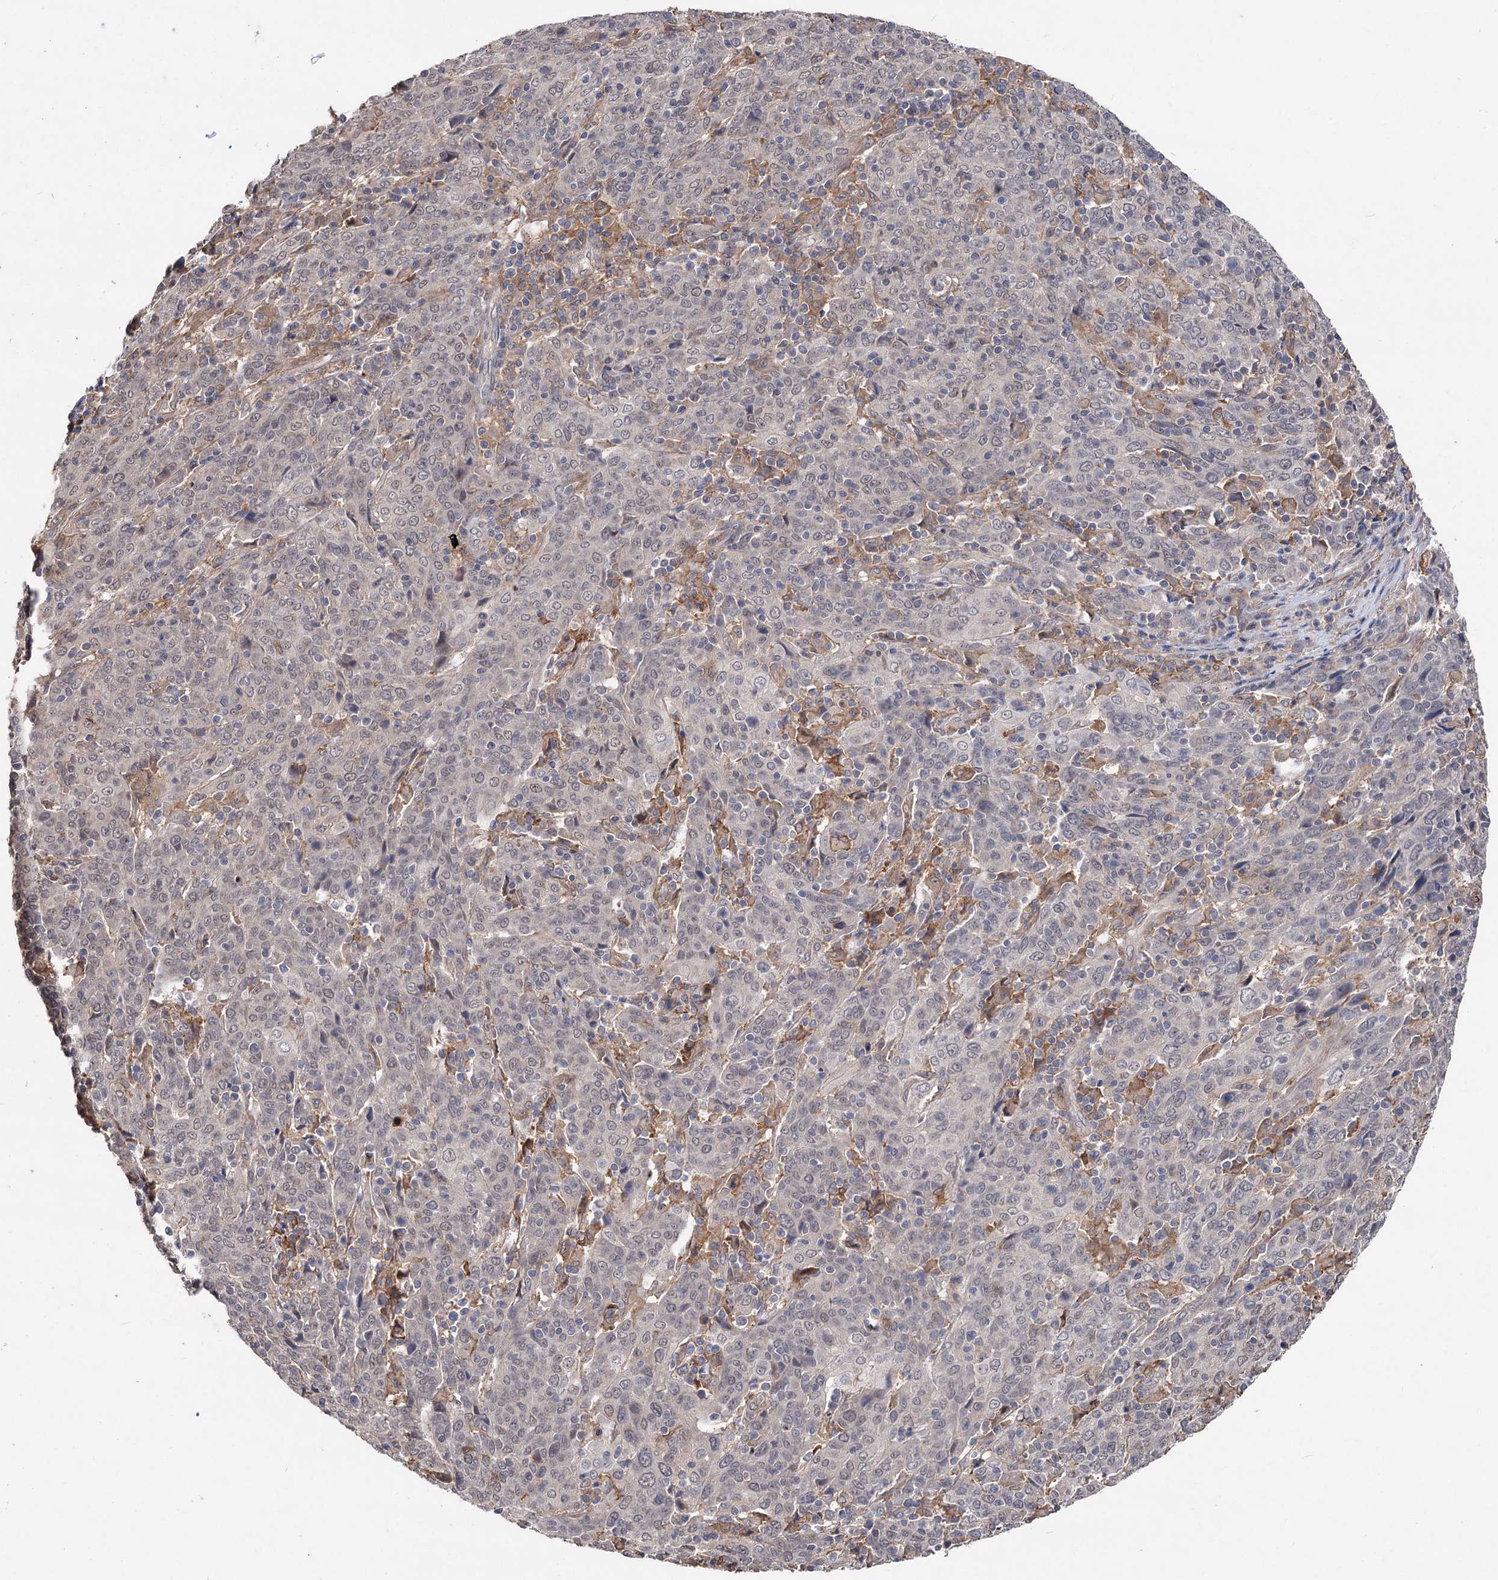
{"staining": {"intensity": "weak", "quantity": "25%-75%", "location": "nuclear"}, "tissue": "cervical cancer", "cell_type": "Tumor cells", "image_type": "cancer", "snomed": [{"axis": "morphology", "description": "Squamous cell carcinoma, NOS"}, {"axis": "topography", "description": "Cervix"}], "caption": "The micrograph displays staining of cervical cancer (squamous cell carcinoma), revealing weak nuclear protein positivity (brown color) within tumor cells. Nuclei are stained in blue.", "gene": "NUDCD2", "patient": {"sex": "female", "age": 67}}